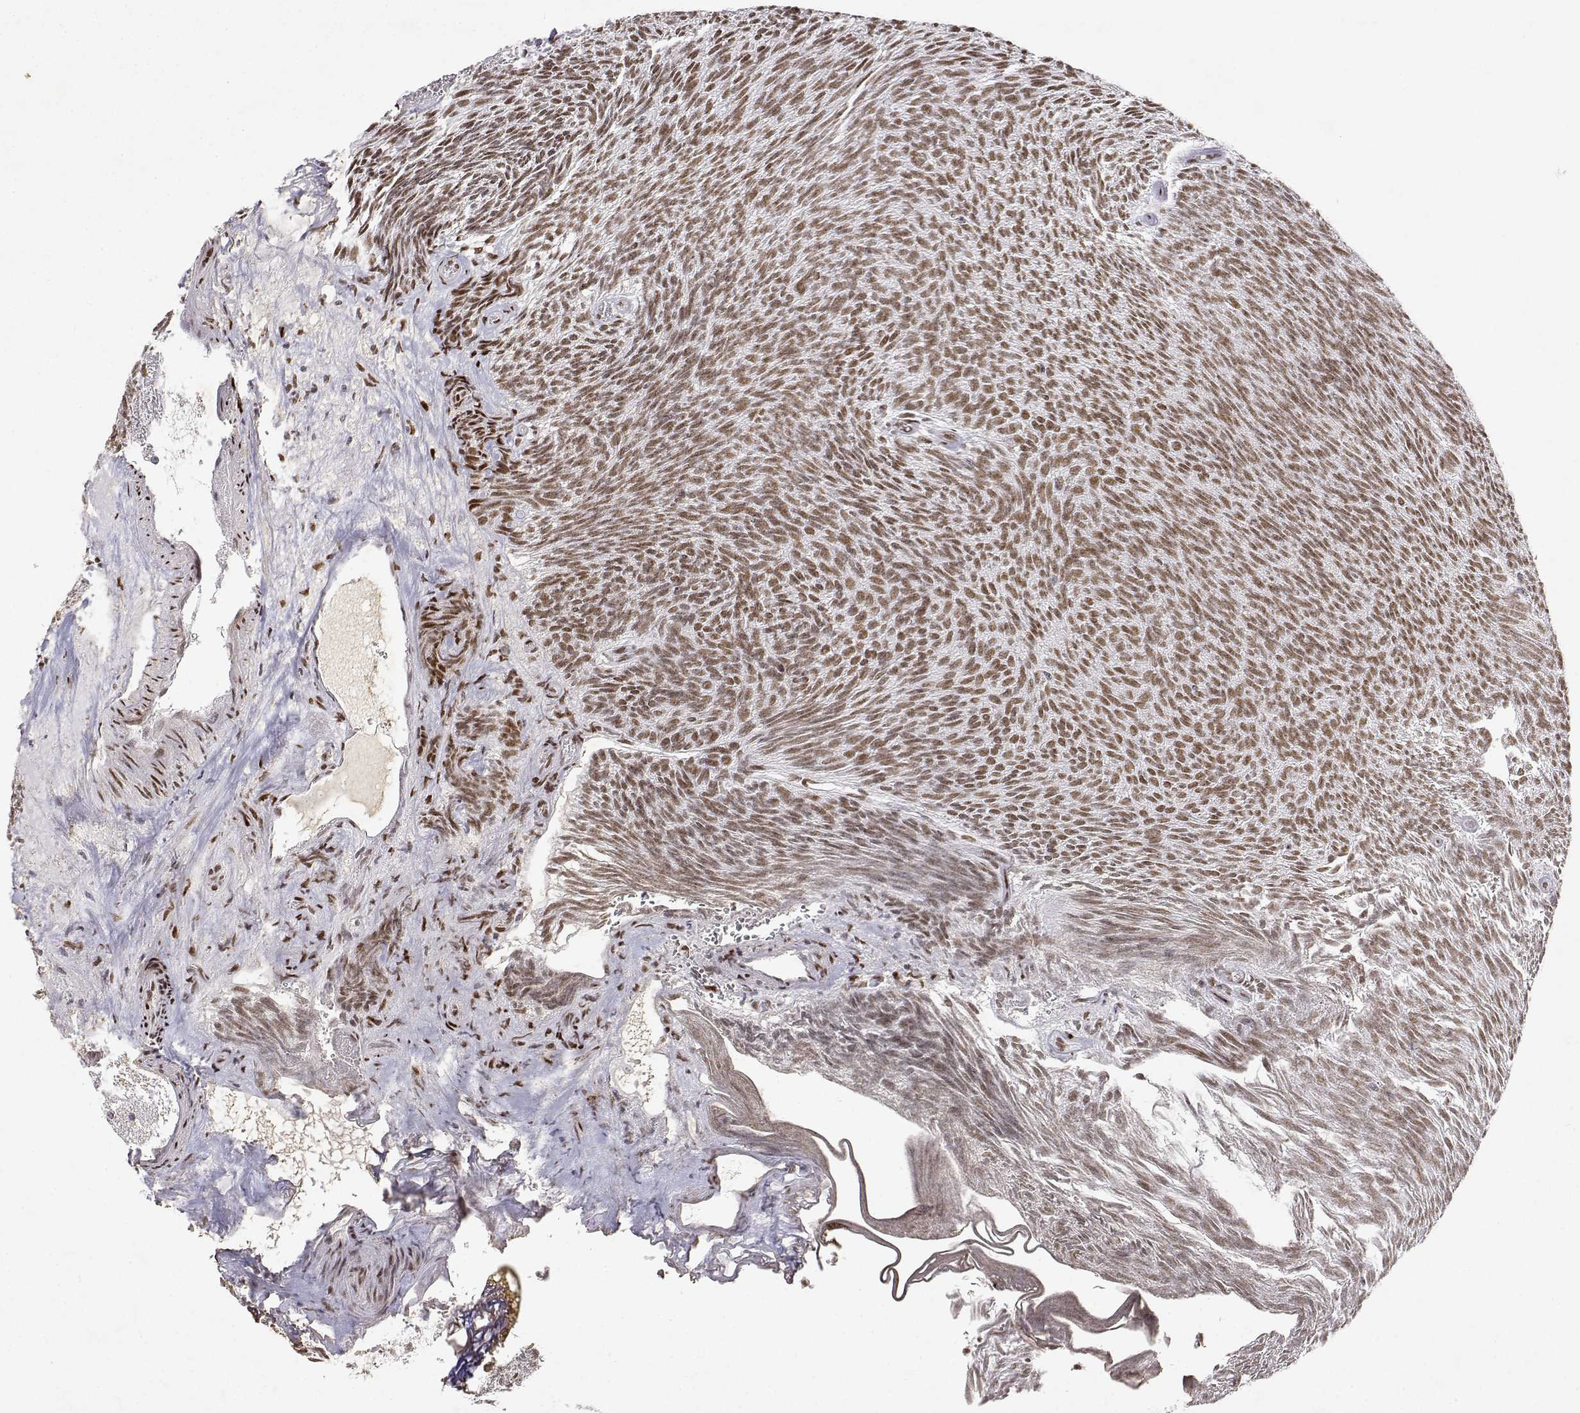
{"staining": {"intensity": "weak", "quantity": ">75%", "location": "nuclear"}, "tissue": "urothelial cancer", "cell_type": "Tumor cells", "image_type": "cancer", "snomed": [{"axis": "morphology", "description": "Urothelial carcinoma, Low grade"}, {"axis": "topography", "description": "Urinary bladder"}], "caption": "Immunohistochemistry (DAB) staining of human low-grade urothelial carcinoma shows weak nuclear protein positivity in approximately >75% of tumor cells.", "gene": "RSF1", "patient": {"sex": "male", "age": 77}}